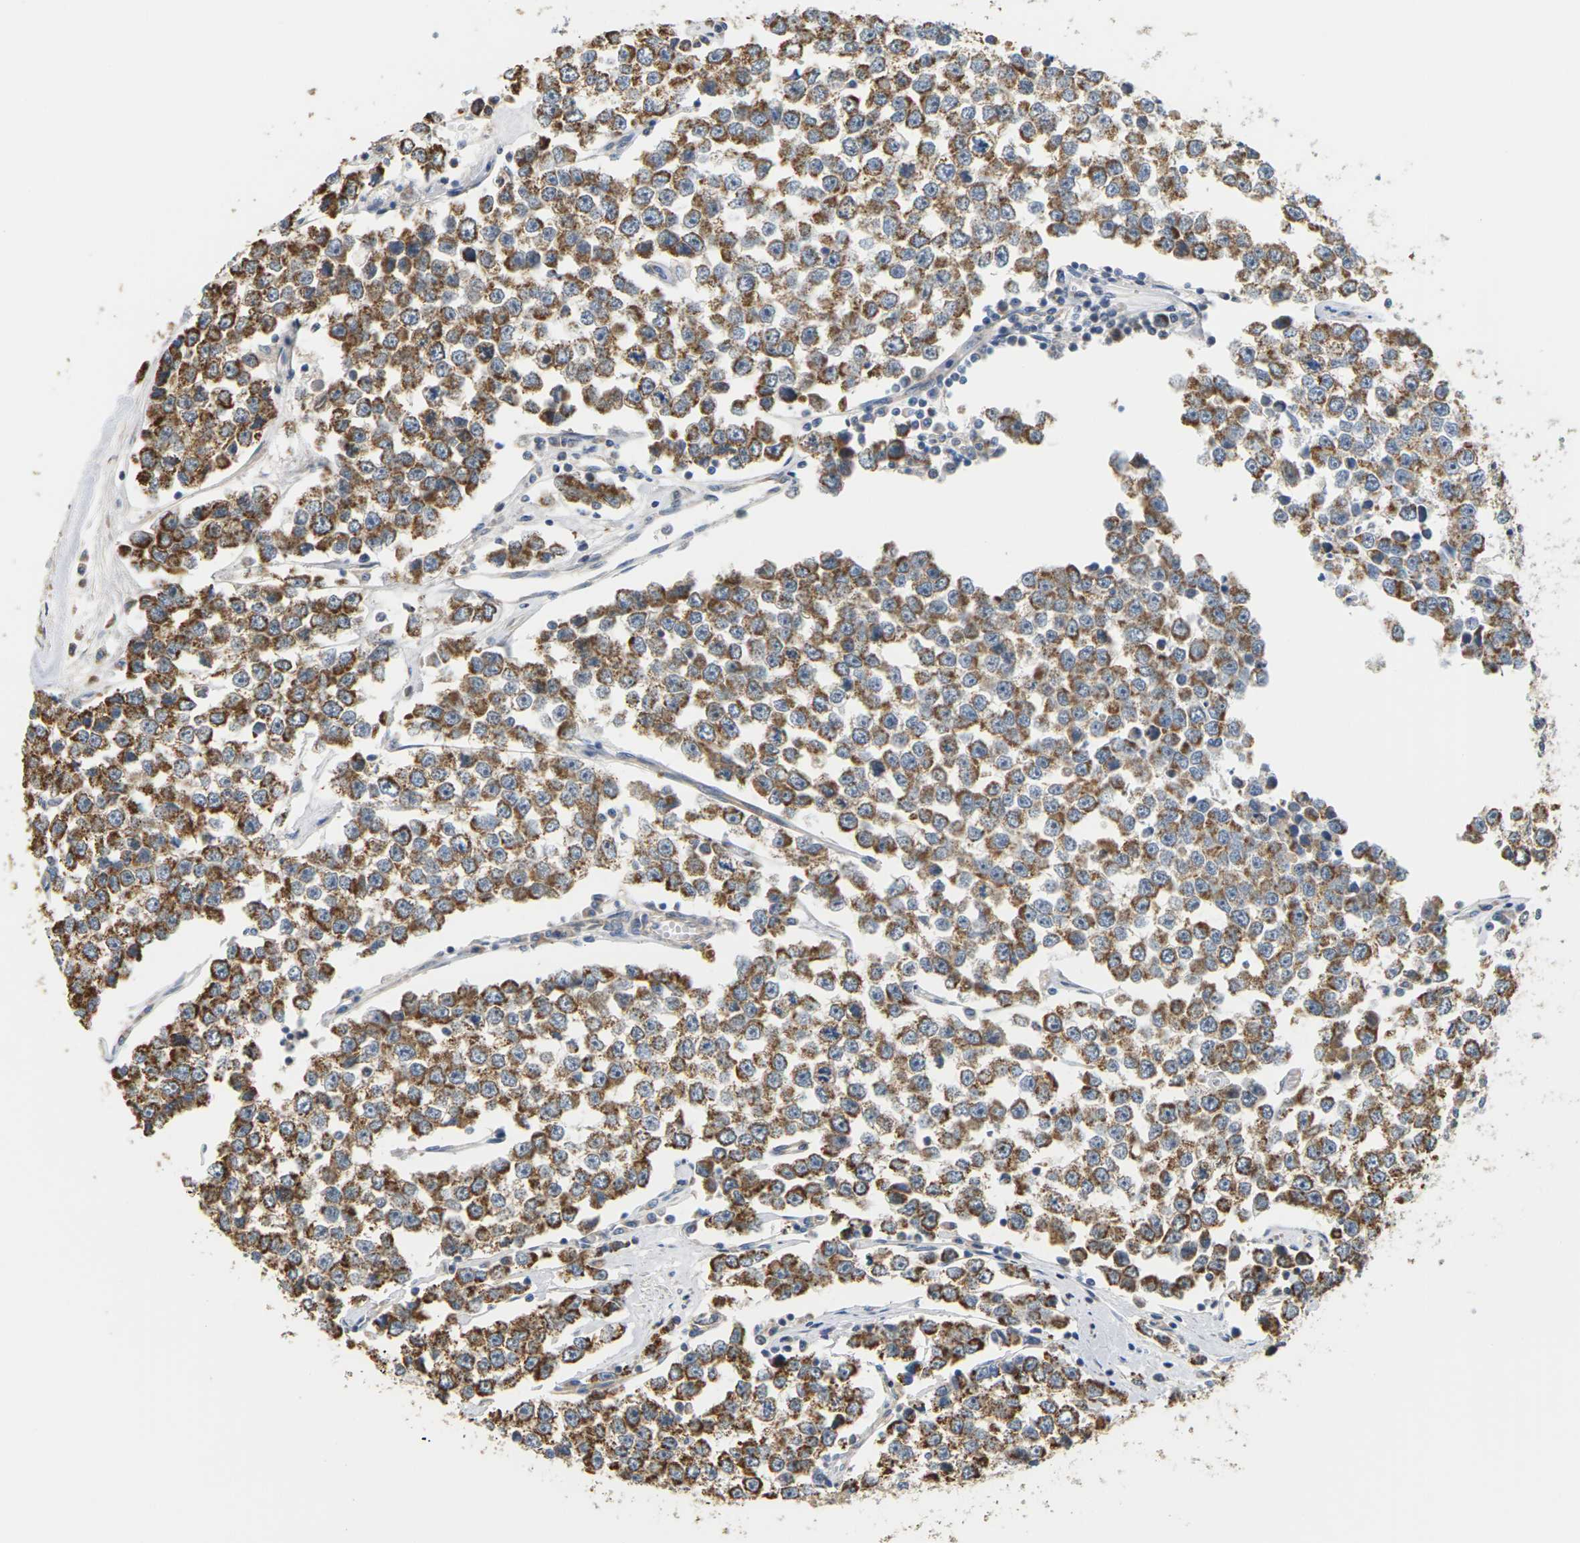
{"staining": {"intensity": "moderate", "quantity": ">75%", "location": "cytoplasmic/membranous"}, "tissue": "testis cancer", "cell_type": "Tumor cells", "image_type": "cancer", "snomed": [{"axis": "morphology", "description": "Seminoma, NOS"}, {"axis": "morphology", "description": "Carcinoma, Embryonal, NOS"}, {"axis": "topography", "description": "Testis"}], "caption": "There is medium levels of moderate cytoplasmic/membranous staining in tumor cells of testis cancer (embryonal carcinoma), as demonstrated by immunohistochemical staining (brown color).", "gene": "PCDHB4", "patient": {"sex": "male", "age": 52}}